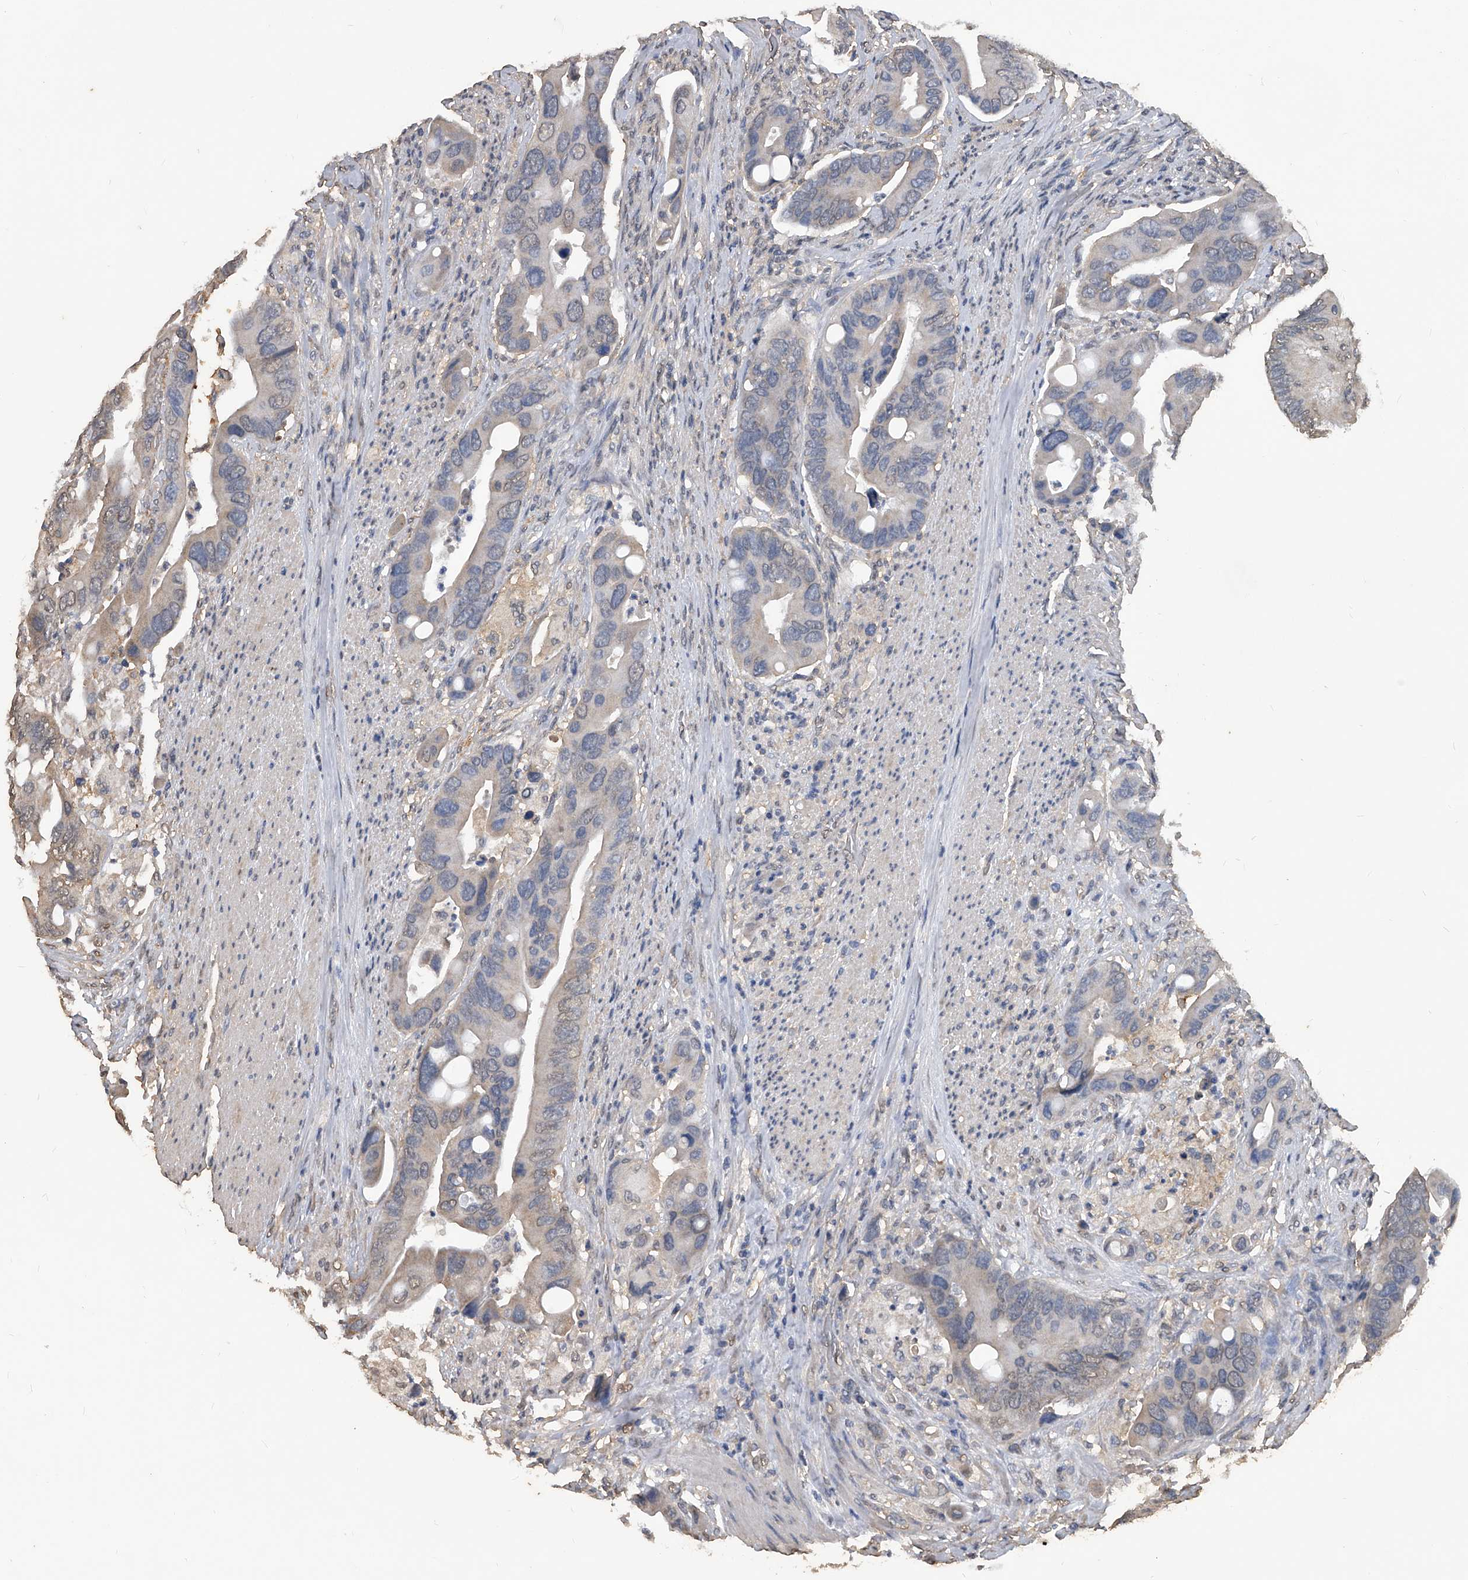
{"staining": {"intensity": "negative", "quantity": "none", "location": "none"}, "tissue": "colorectal cancer", "cell_type": "Tumor cells", "image_type": "cancer", "snomed": [{"axis": "morphology", "description": "Adenocarcinoma, NOS"}, {"axis": "topography", "description": "Rectum"}], "caption": "The histopathology image displays no significant staining in tumor cells of colorectal cancer (adenocarcinoma). (Stains: DAB (3,3'-diaminobenzidine) immunohistochemistry (IHC) with hematoxylin counter stain, Microscopy: brightfield microscopy at high magnification).", "gene": "FBXL4", "patient": {"sex": "female", "age": 57}}